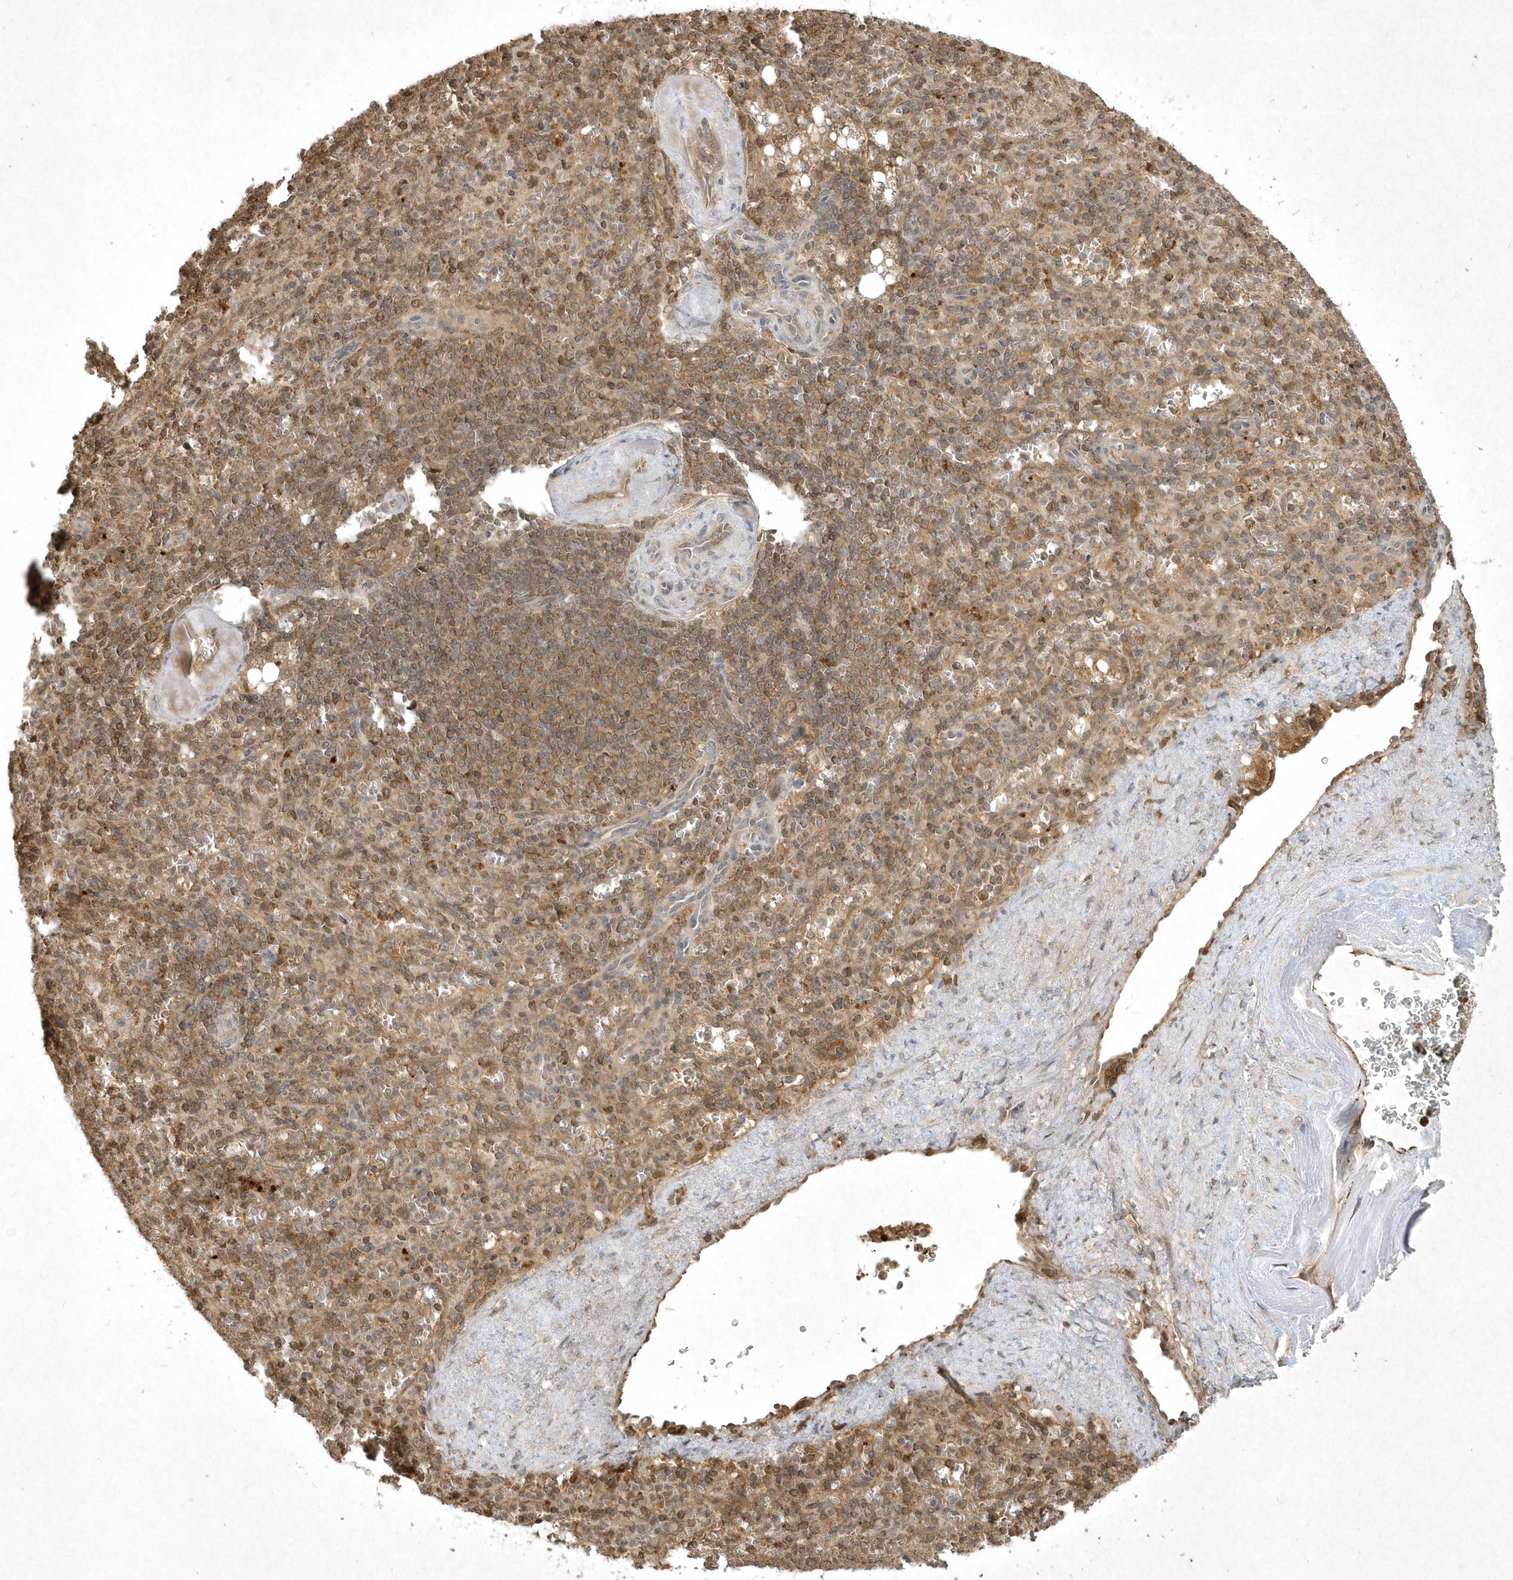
{"staining": {"intensity": "moderate", "quantity": "25%-75%", "location": "cytoplasmic/membranous"}, "tissue": "spleen", "cell_type": "Cells in red pulp", "image_type": "normal", "snomed": [{"axis": "morphology", "description": "Normal tissue, NOS"}, {"axis": "topography", "description": "Spleen"}], "caption": "Immunohistochemistry (DAB) staining of normal human spleen demonstrates moderate cytoplasmic/membranous protein positivity in about 25%-75% of cells in red pulp. (Brightfield microscopy of DAB IHC at high magnification).", "gene": "PLTP", "patient": {"sex": "female", "age": 74}}